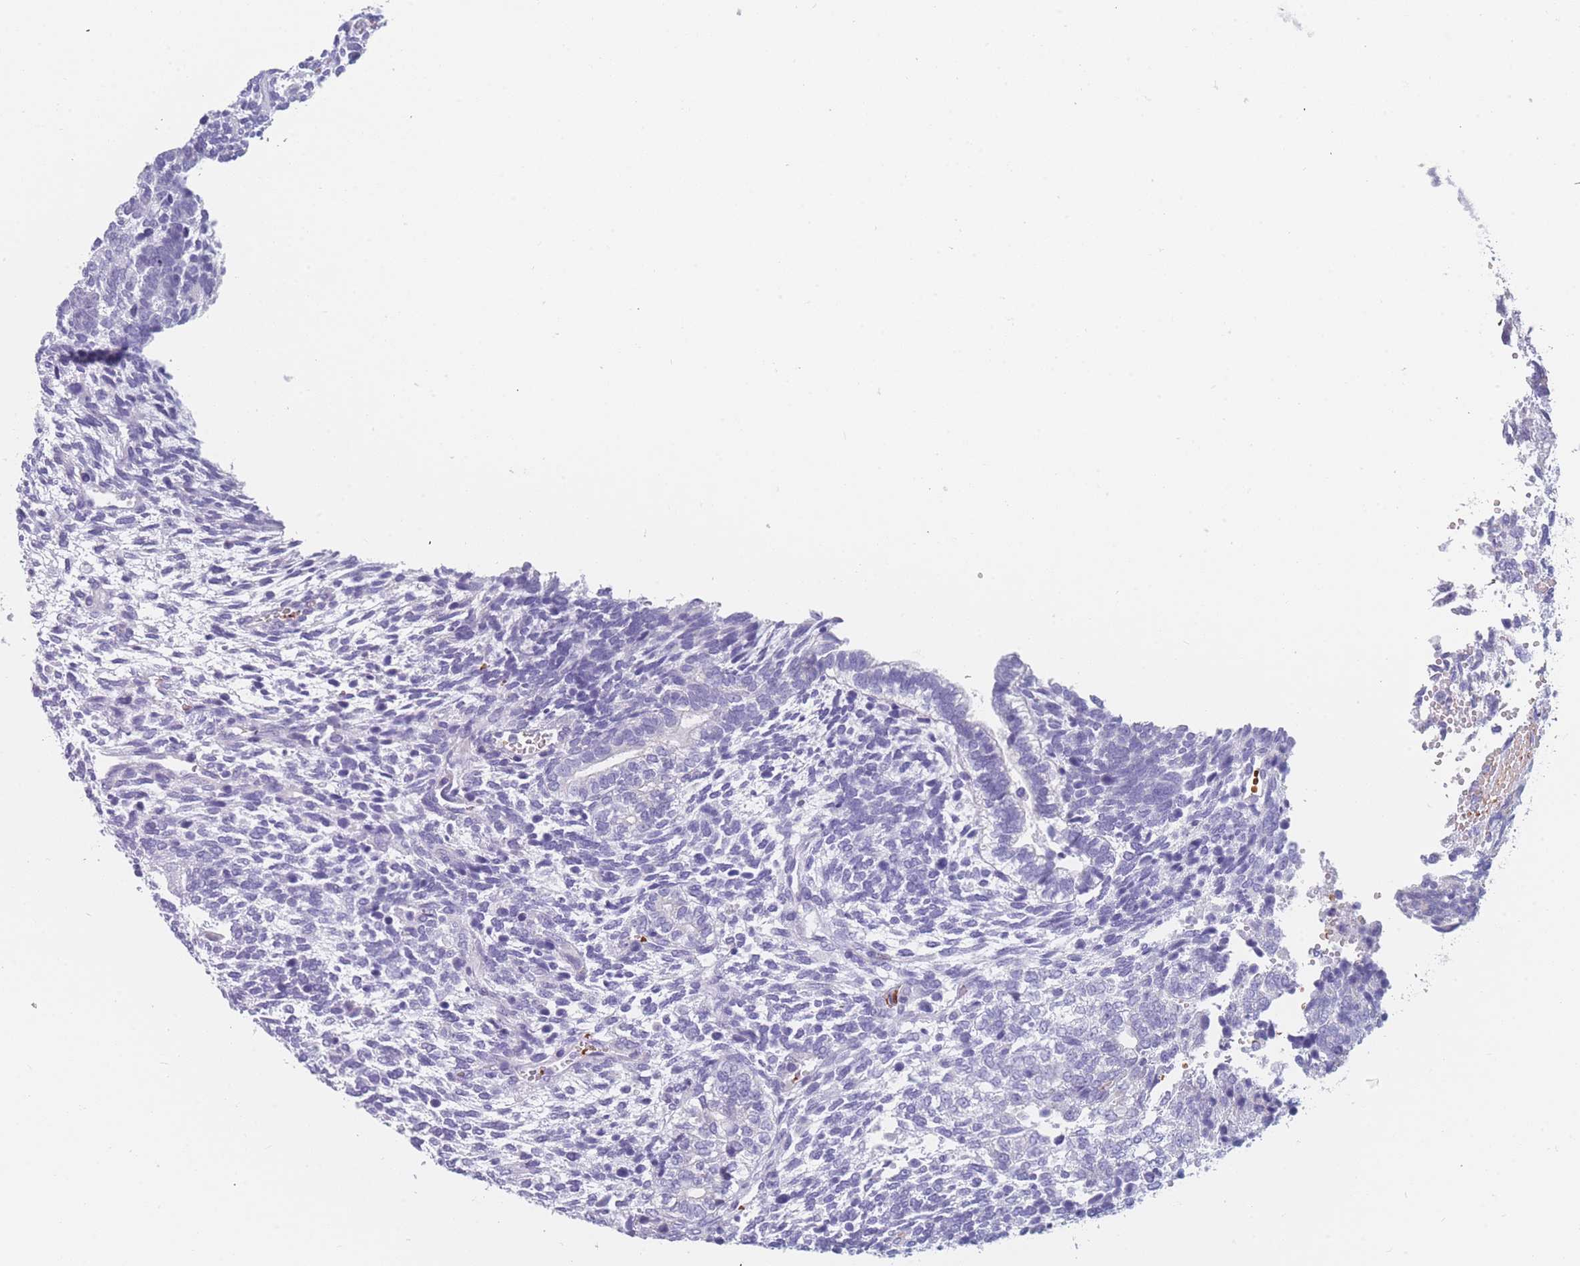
{"staining": {"intensity": "negative", "quantity": "none", "location": "none"}, "tissue": "testis cancer", "cell_type": "Tumor cells", "image_type": "cancer", "snomed": [{"axis": "morphology", "description": "Carcinoma, Embryonal, NOS"}, {"axis": "topography", "description": "Testis"}], "caption": "IHC micrograph of neoplastic tissue: human embryonal carcinoma (testis) stained with DAB reveals no significant protein positivity in tumor cells.", "gene": "OR5D16", "patient": {"sex": "male", "age": 23}}